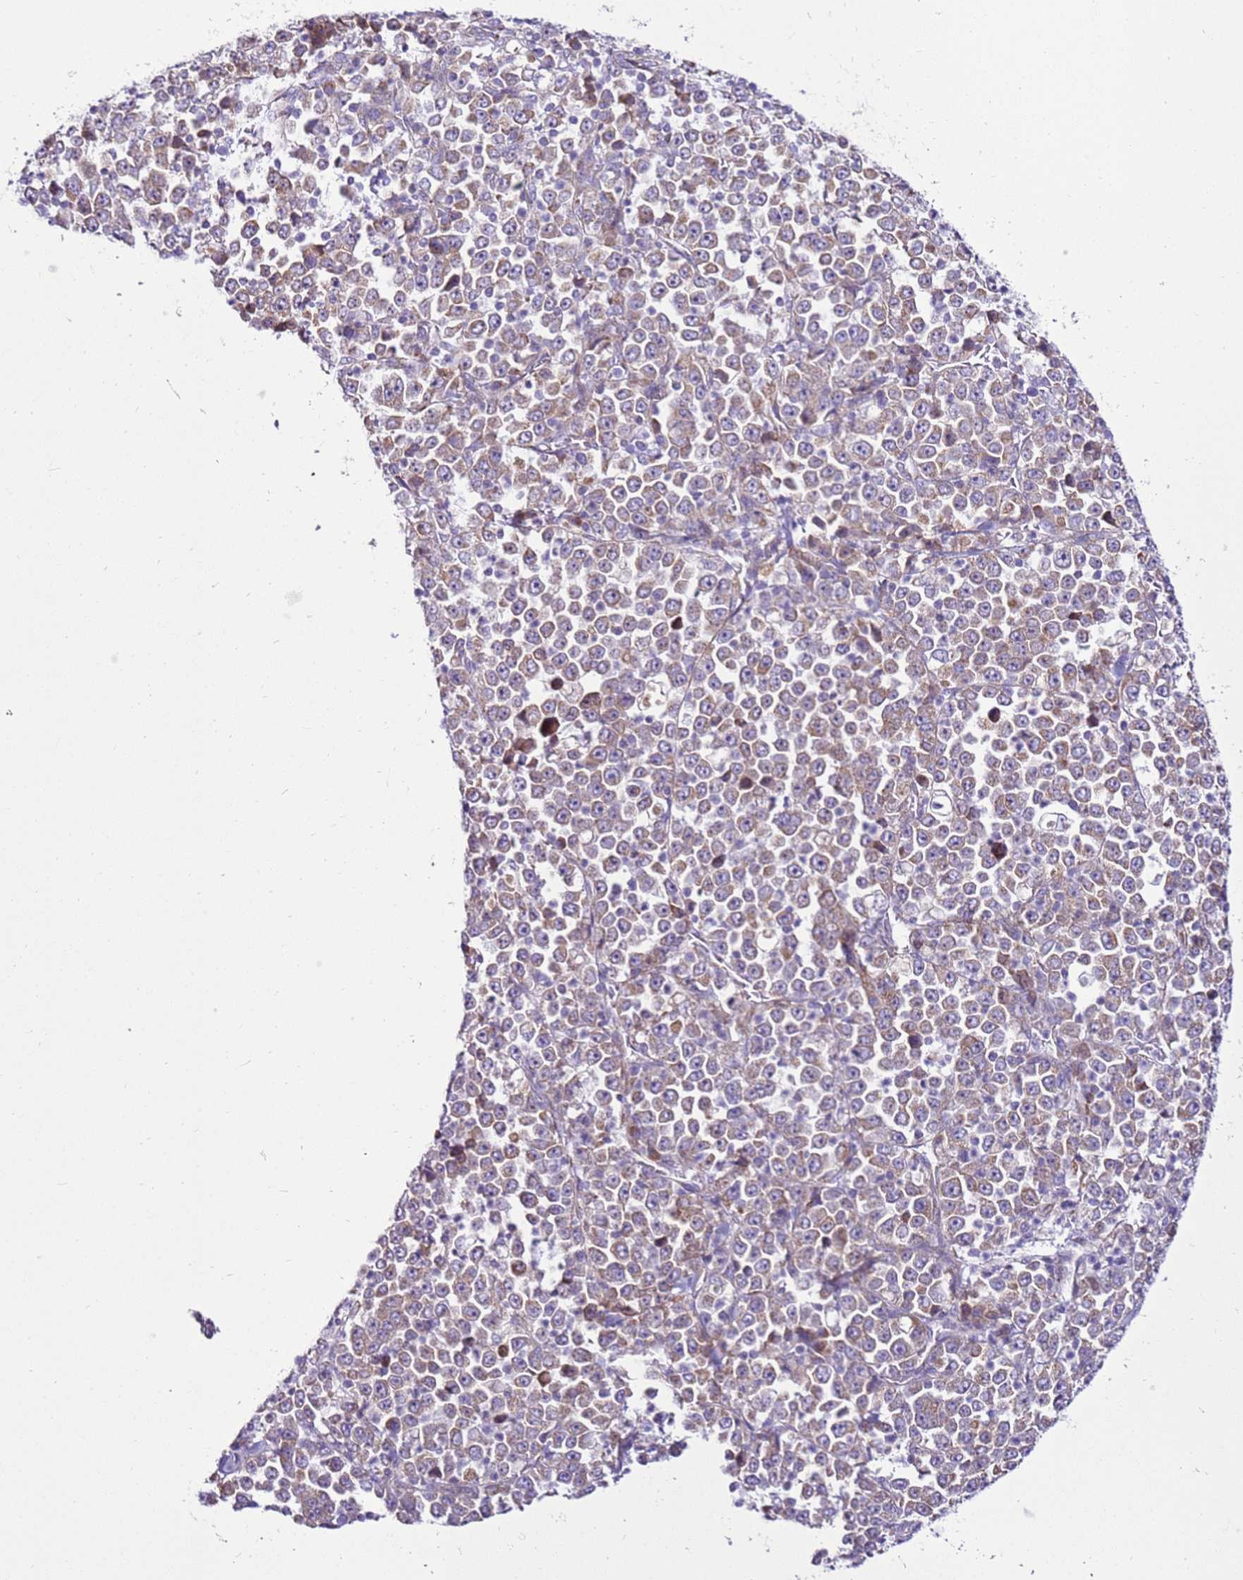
{"staining": {"intensity": "weak", "quantity": "25%-75%", "location": "cytoplasmic/membranous"}, "tissue": "stomach cancer", "cell_type": "Tumor cells", "image_type": "cancer", "snomed": [{"axis": "morphology", "description": "Normal tissue, NOS"}, {"axis": "morphology", "description": "Adenocarcinoma, NOS"}, {"axis": "topography", "description": "Stomach, upper"}, {"axis": "topography", "description": "Stomach"}], "caption": "IHC histopathology image of human stomach cancer stained for a protein (brown), which shows low levels of weak cytoplasmic/membranous expression in about 25%-75% of tumor cells.", "gene": "MRPL36", "patient": {"sex": "male", "age": 59}}